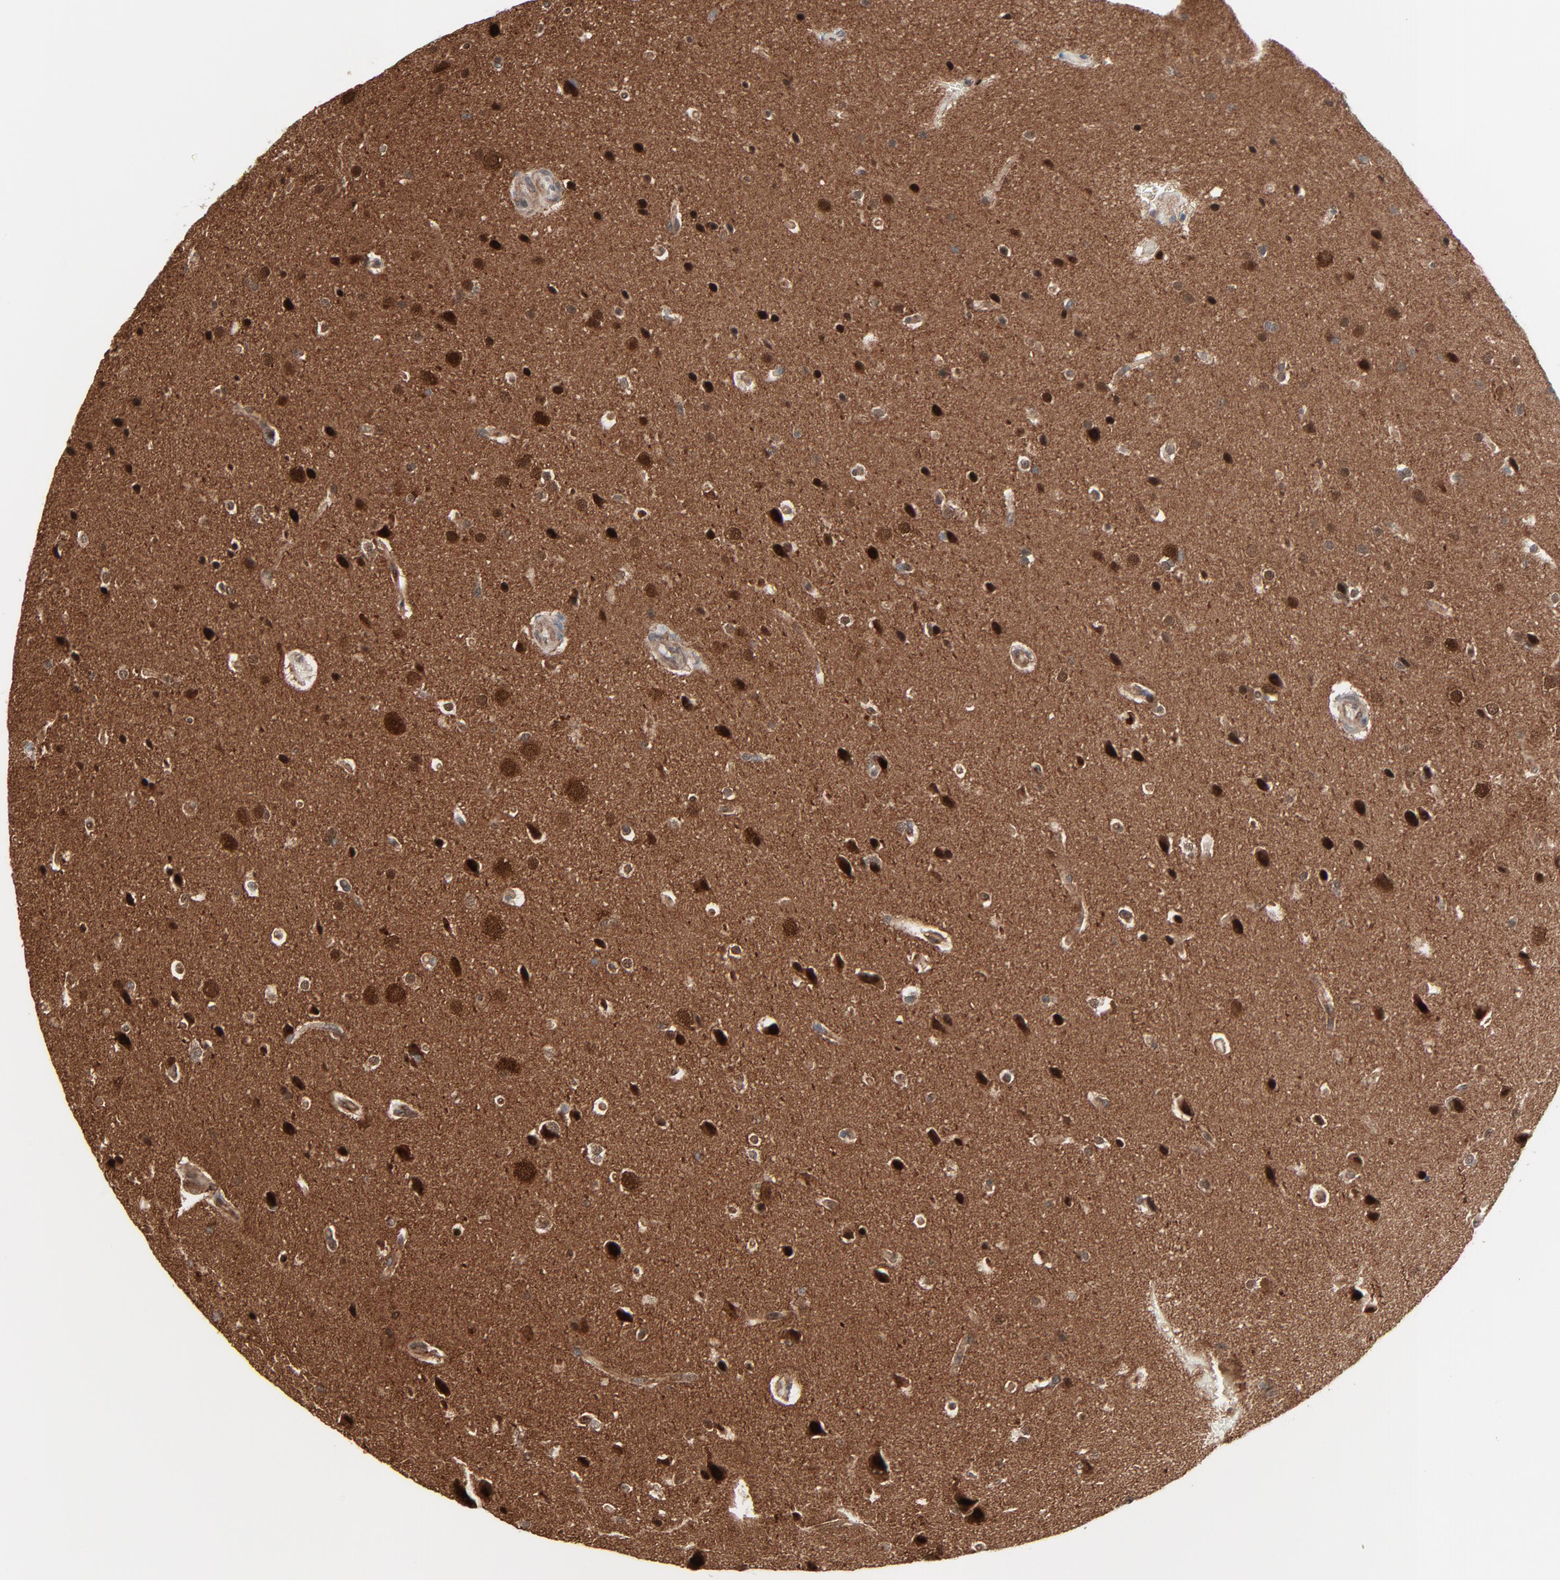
{"staining": {"intensity": "moderate", "quantity": ">75%", "location": "nuclear"}, "tissue": "glioma", "cell_type": "Tumor cells", "image_type": "cancer", "snomed": [{"axis": "morphology", "description": "Glioma, malignant, Low grade"}, {"axis": "topography", "description": "Cerebral cortex"}], "caption": "Moderate nuclear protein expression is present in approximately >75% of tumor cells in glioma.", "gene": "OPTN", "patient": {"sex": "female", "age": 47}}